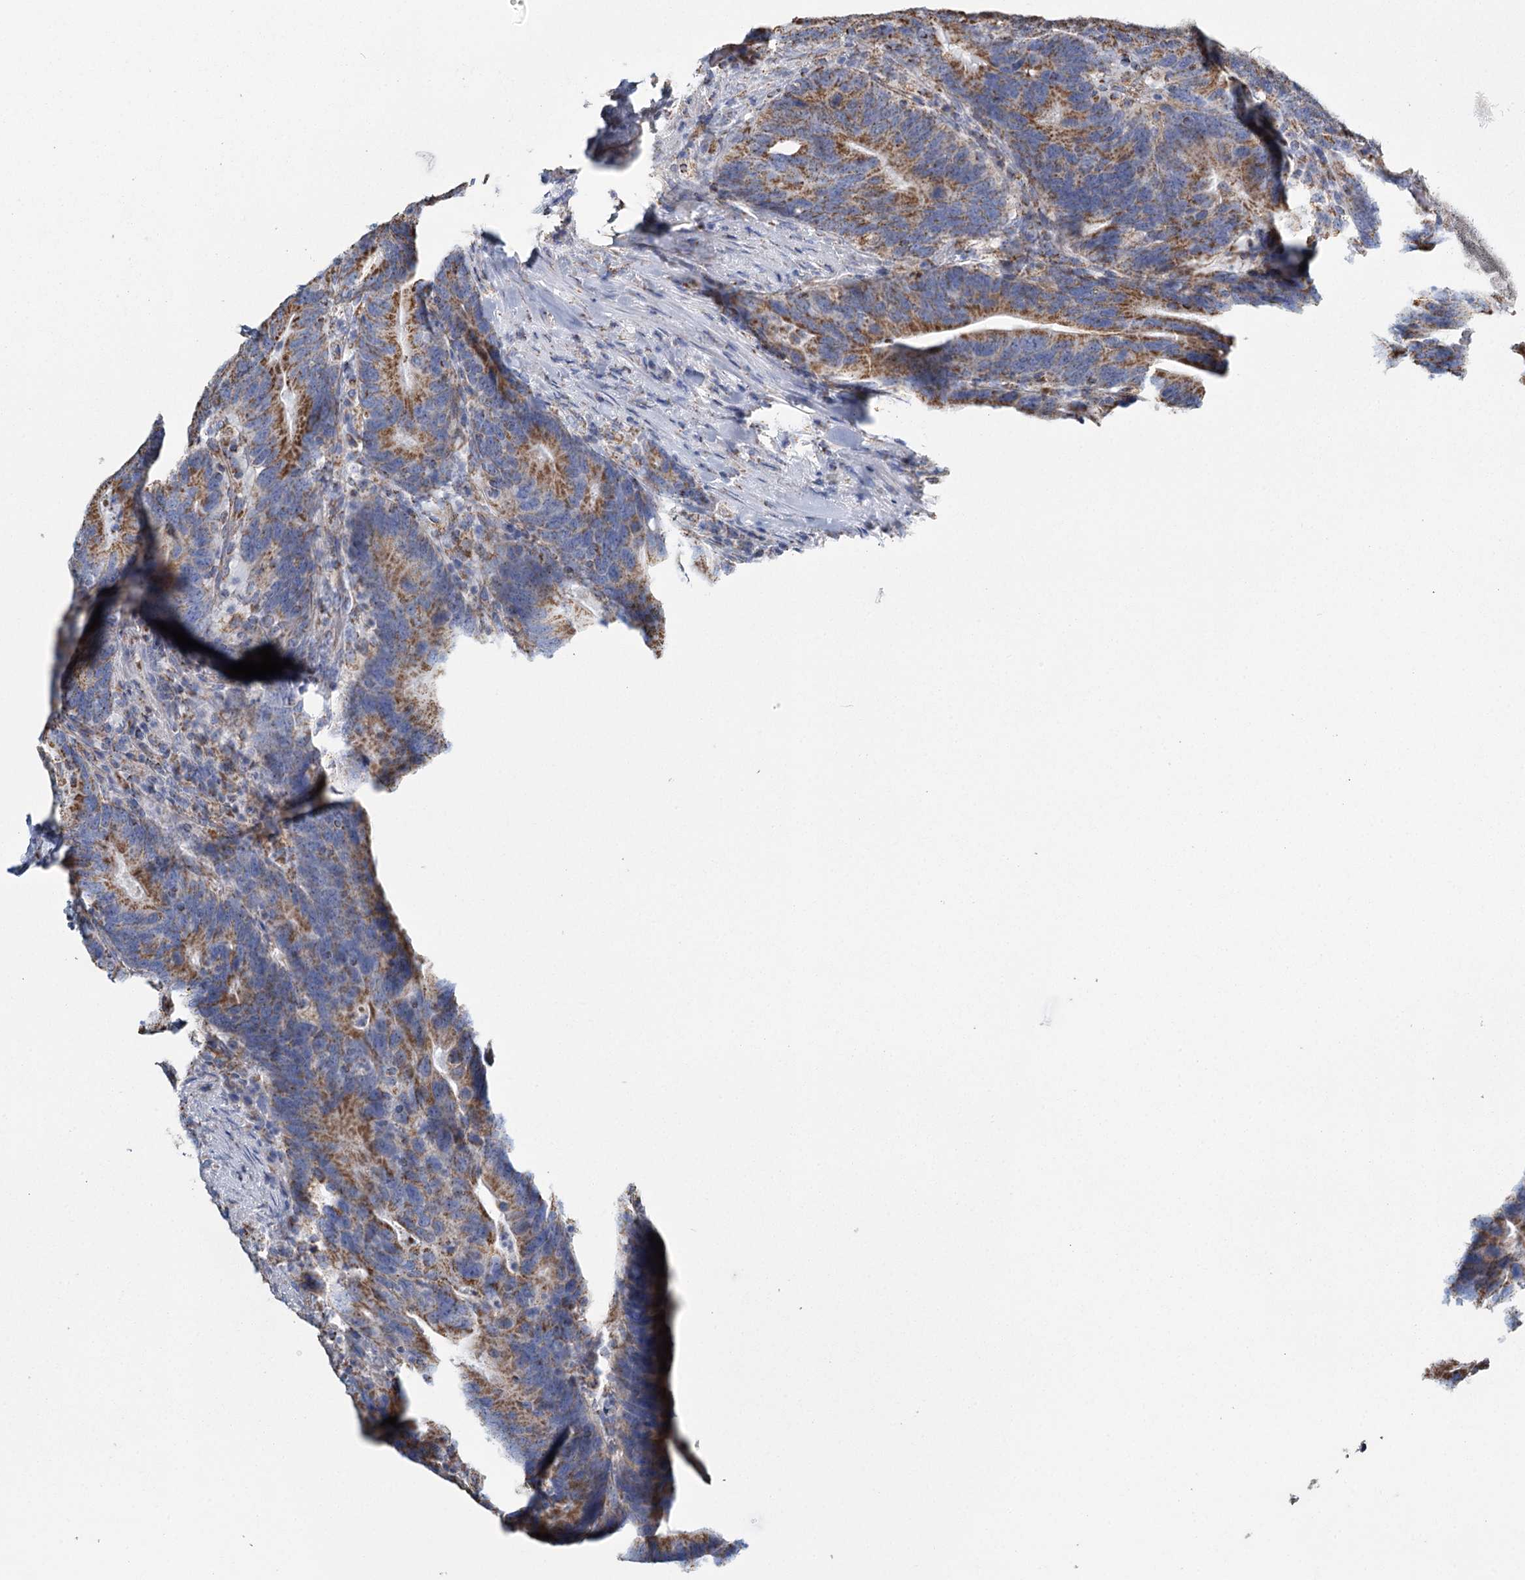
{"staining": {"intensity": "moderate", "quantity": ">75%", "location": "cytoplasmic/membranous"}, "tissue": "colorectal cancer", "cell_type": "Tumor cells", "image_type": "cancer", "snomed": [{"axis": "morphology", "description": "Adenocarcinoma, NOS"}, {"axis": "topography", "description": "Colon"}], "caption": "Brown immunohistochemical staining in human colorectal cancer exhibits moderate cytoplasmic/membranous expression in about >75% of tumor cells. Using DAB (brown) and hematoxylin (blue) stains, captured at high magnification using brightfield microscopy.", "gene": "MRPL44", "patient": {"sex": "female", "age": 66}}